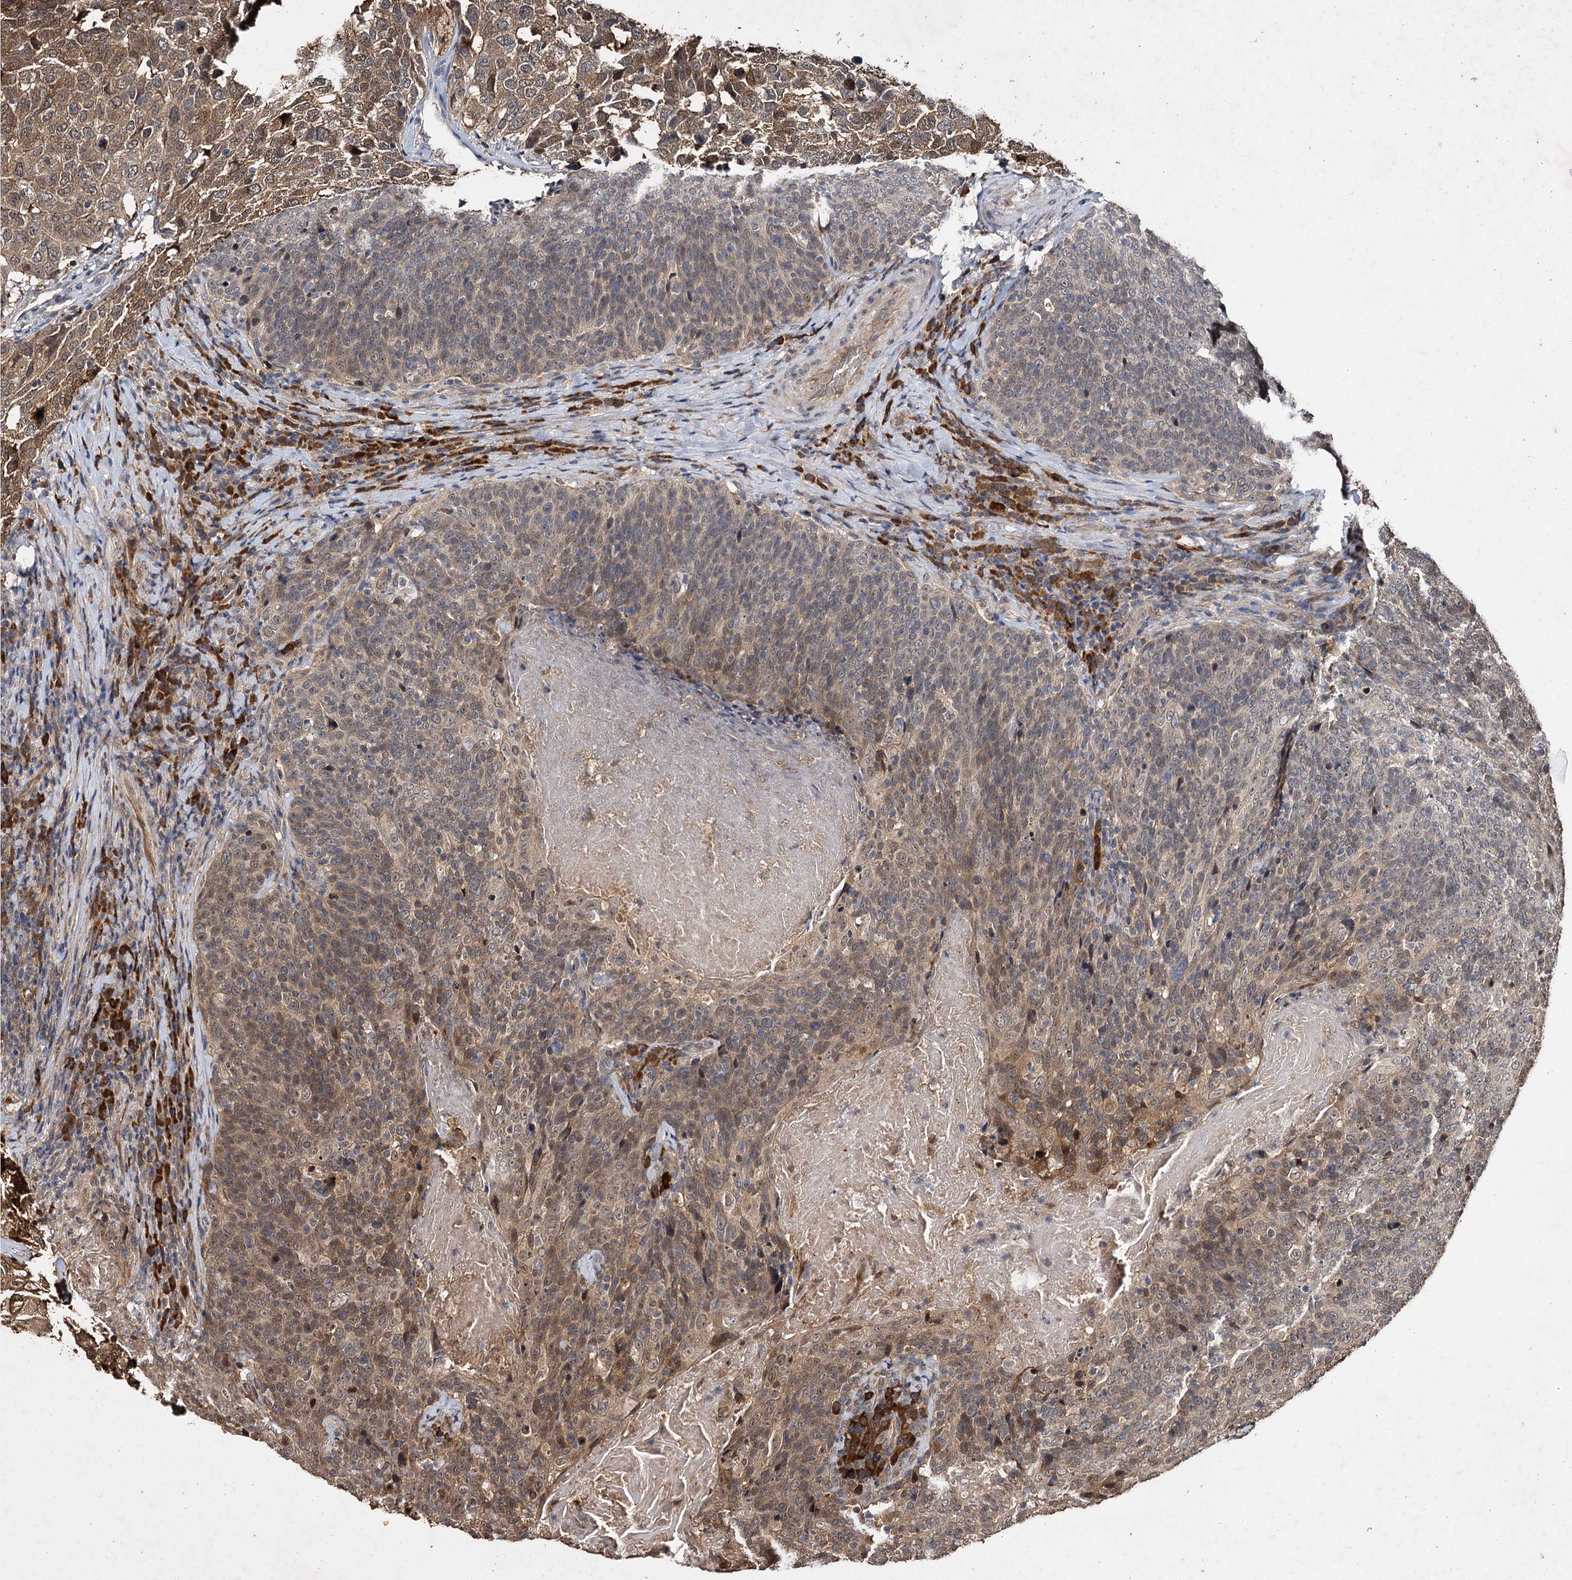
{"staining": {"intensity": "moderate", "quantity": "25%-75%", "location": "cytoplasmic/membranous,nuclear"}, "tissue": "head and neck cancer", "cell_type": "Tumor cells", "image_type": "cancer", "snomed": [{"axis": "morphology", "description": "Squamous cell carcinoma, NOS"}, {"axis": "morphology", "description": "Squamous cell carcinoma, metastatic, NOS"}, {"axis": "topography", "description": "Lymph node"}, {"axis": "topography", "description": "Head-Neck"}], "caption": "Moderate cytoplasmic/membranous and nuclear staining for a protein is appreciated in about 25%-75% of tumor cells of head and neck cancer (squamous cell carcinoma) using immunohistochemistry.", "gene": "SLC46A3", "patient": {"sex": "male", "age": 62}}